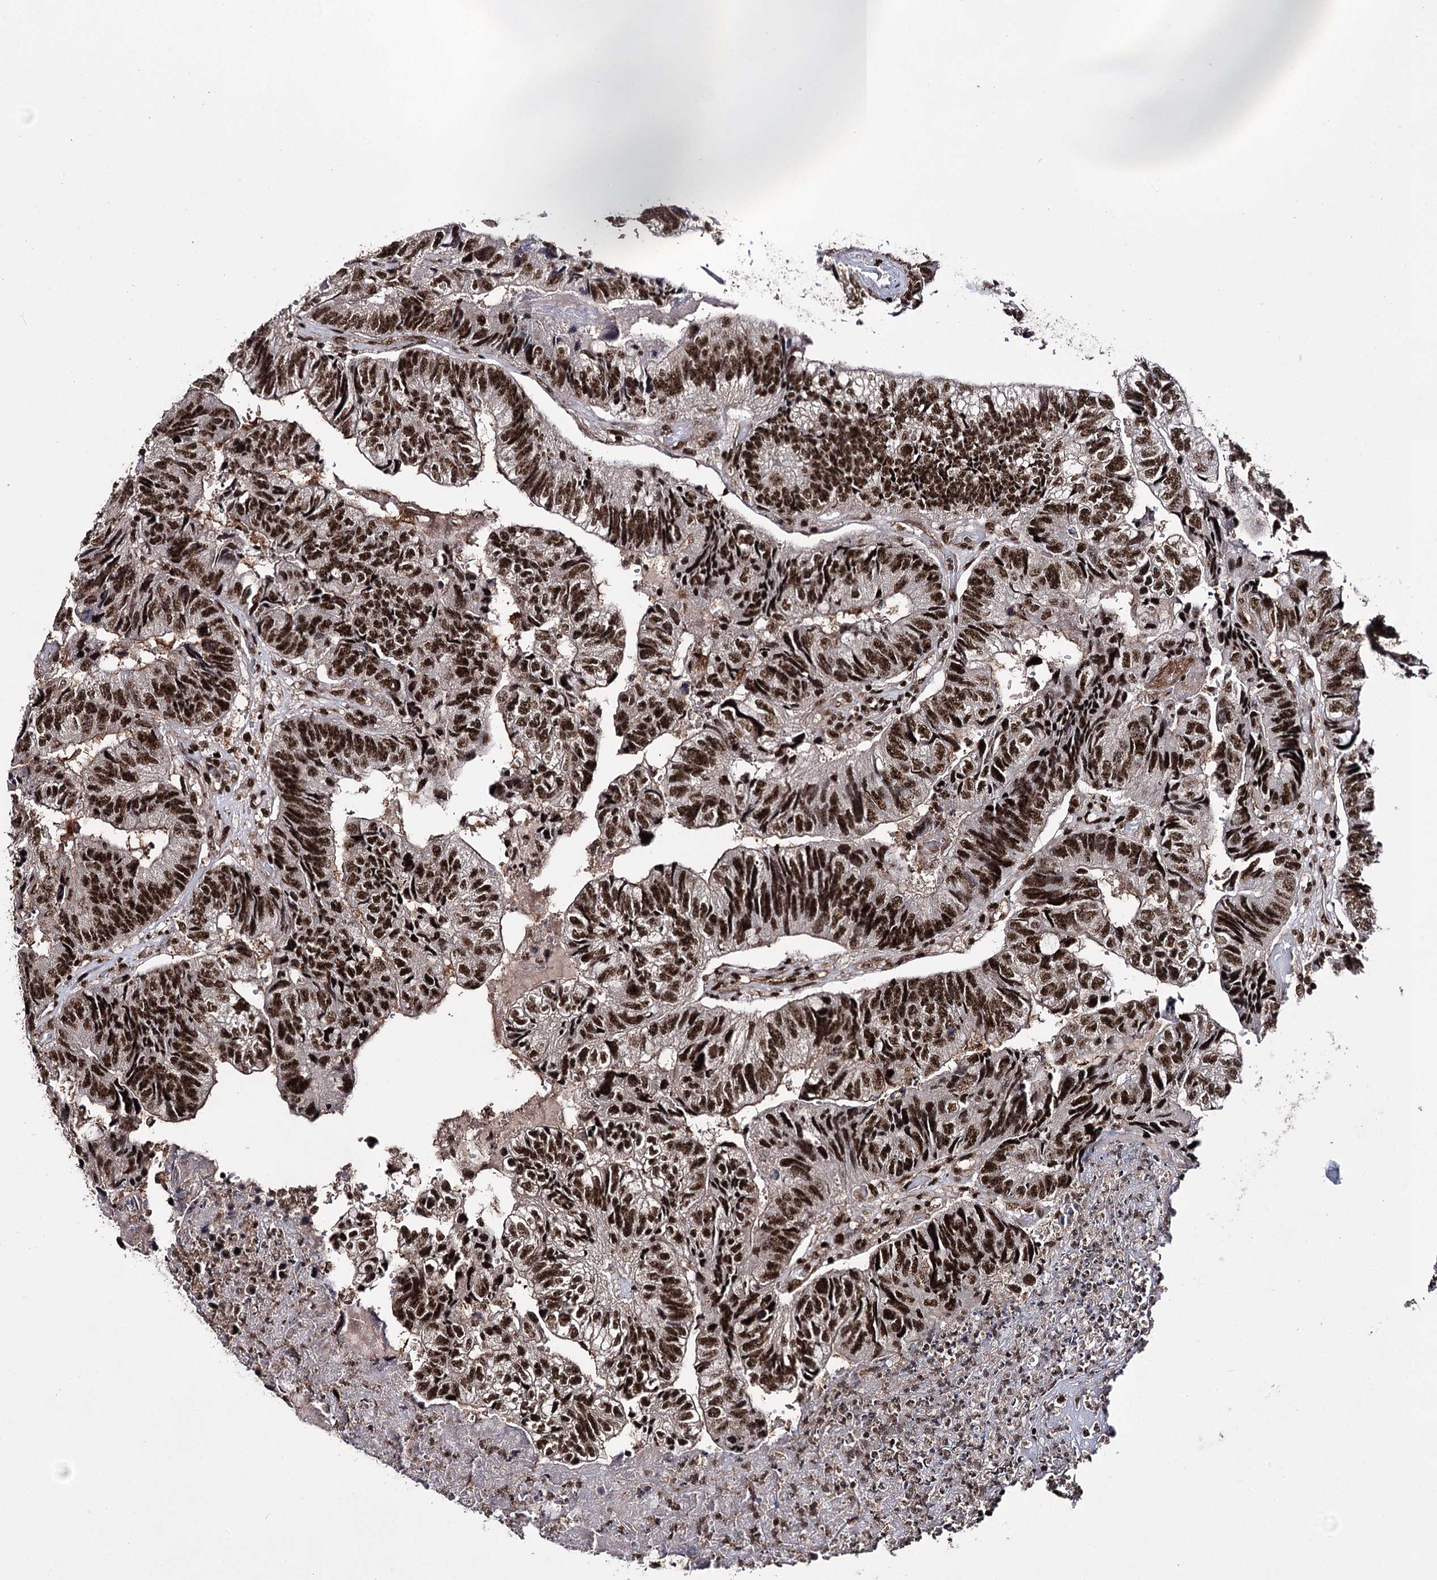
{"staining": {"intensity": "strong", "quantity": ">75%", "location": "nuclear"}, "tissue": "colorectal cancer", "cell_type": "Tumor cells", "image_type": "cancer", "snomed": [{"axis": "morphology", "description": "Adenocarcinoma, NOS"}, {"axis": "topography", "description": "Colon"}], "caption": "Colorectal cancer (adenocarcinoma) stained with a protein marker reveals strong staining in tumor cells.", "gene": "PRPF40A", "patient": {"sex": "female", "age": 67}}